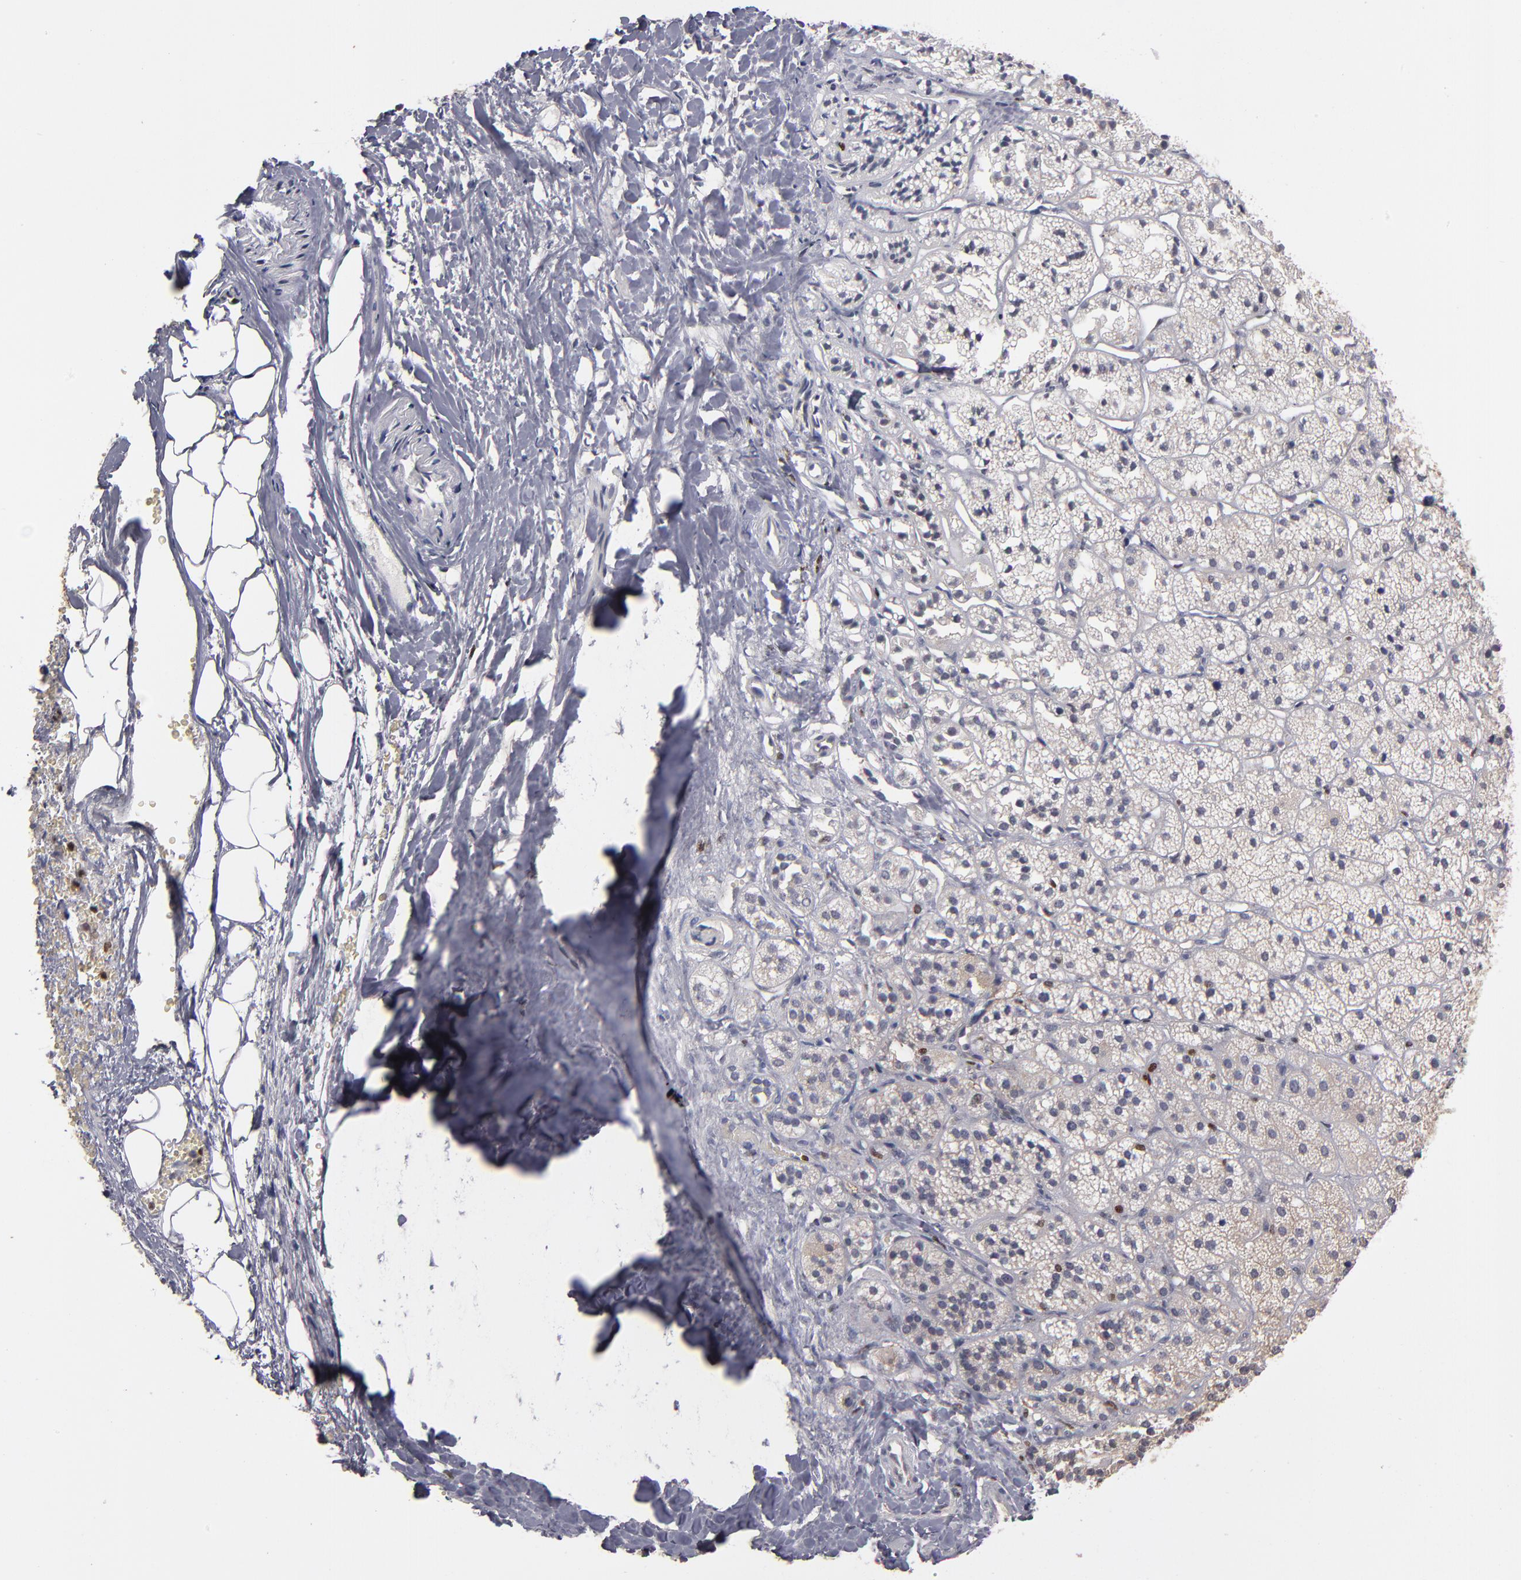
{"staining": {"intensity": "weak", "quantity": "<25%", "location": "cytoplasmic/membranous"}, "tissue": "adrenal gland", "cell_type": "Glandular cells", "image_type": "normal", "snomed": [{"axis": "morphology", "description": "Normal tissue, NOS"}, {"axis": "topography", "description": "Adrenal gland"}], "caption": "DAB (3,3'-diaminobenzidine) immunohistochemical staining of normal human adrenal gland shows no significant staining in glandular cells. (Immunohistochemistry, brightfield microscopy, high magnification).", "gene": "KDM6A", "patient": {"sex": "female", "age": 71}}